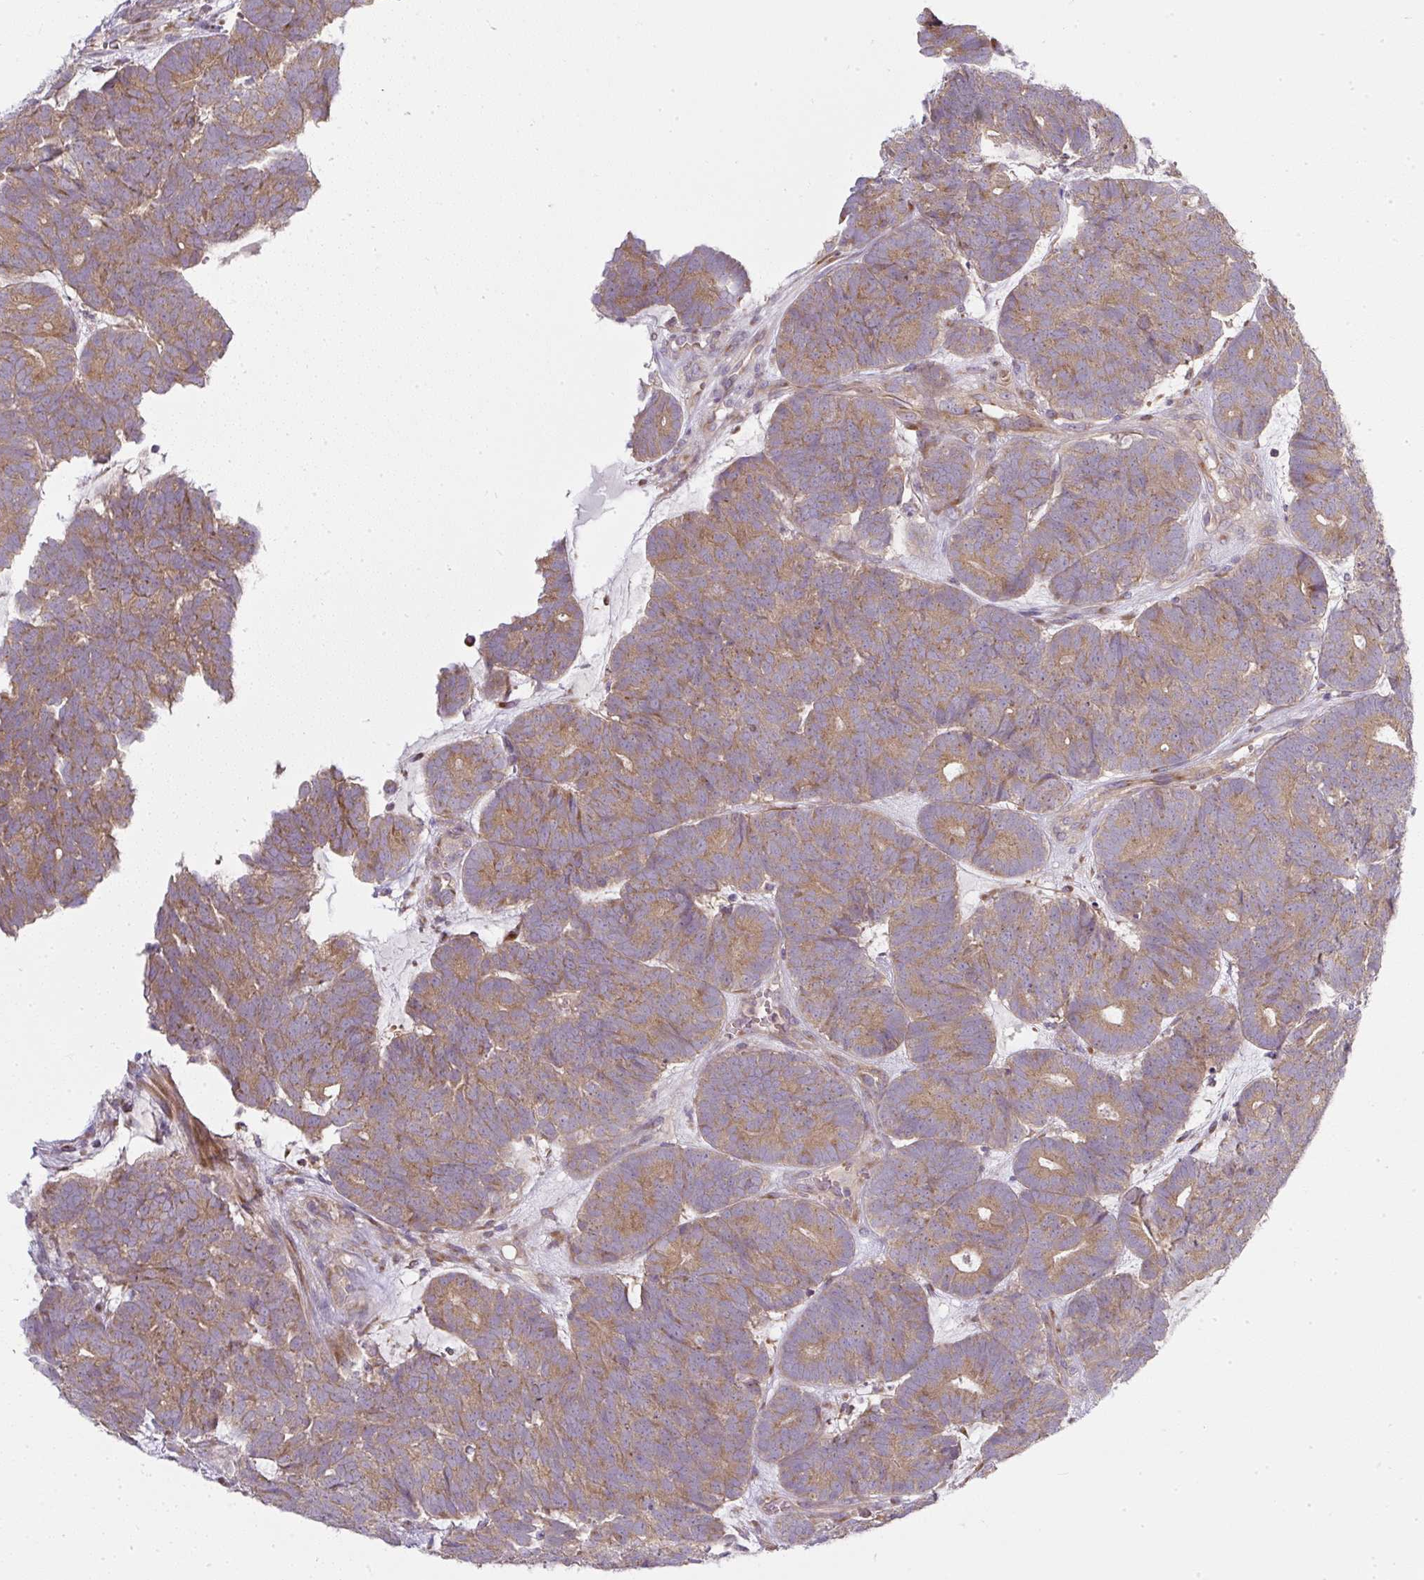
{"staining": {"intensity": "moderate", "quantity": ">75%", "location": "cytoplasmic/membranous"}, "tissue": "head and neck cancer", "cell_type": "Tumor cells", "image_type": "cancer", "snomed": [{"axis": "morphology", "description": "Adenocarcinoma, NOS"}, {"axis": "topography", "description": "Head-Neck"}], "caption": "Protein expression by immunohistochemistry (IHC) shows moderate cytoplasmic/membranous staining in about >75% of tumor cells in head and neck cancer (adenocarcinoma).", "gene": "MLX", "patient": {"sex": "female", "age": 81}}